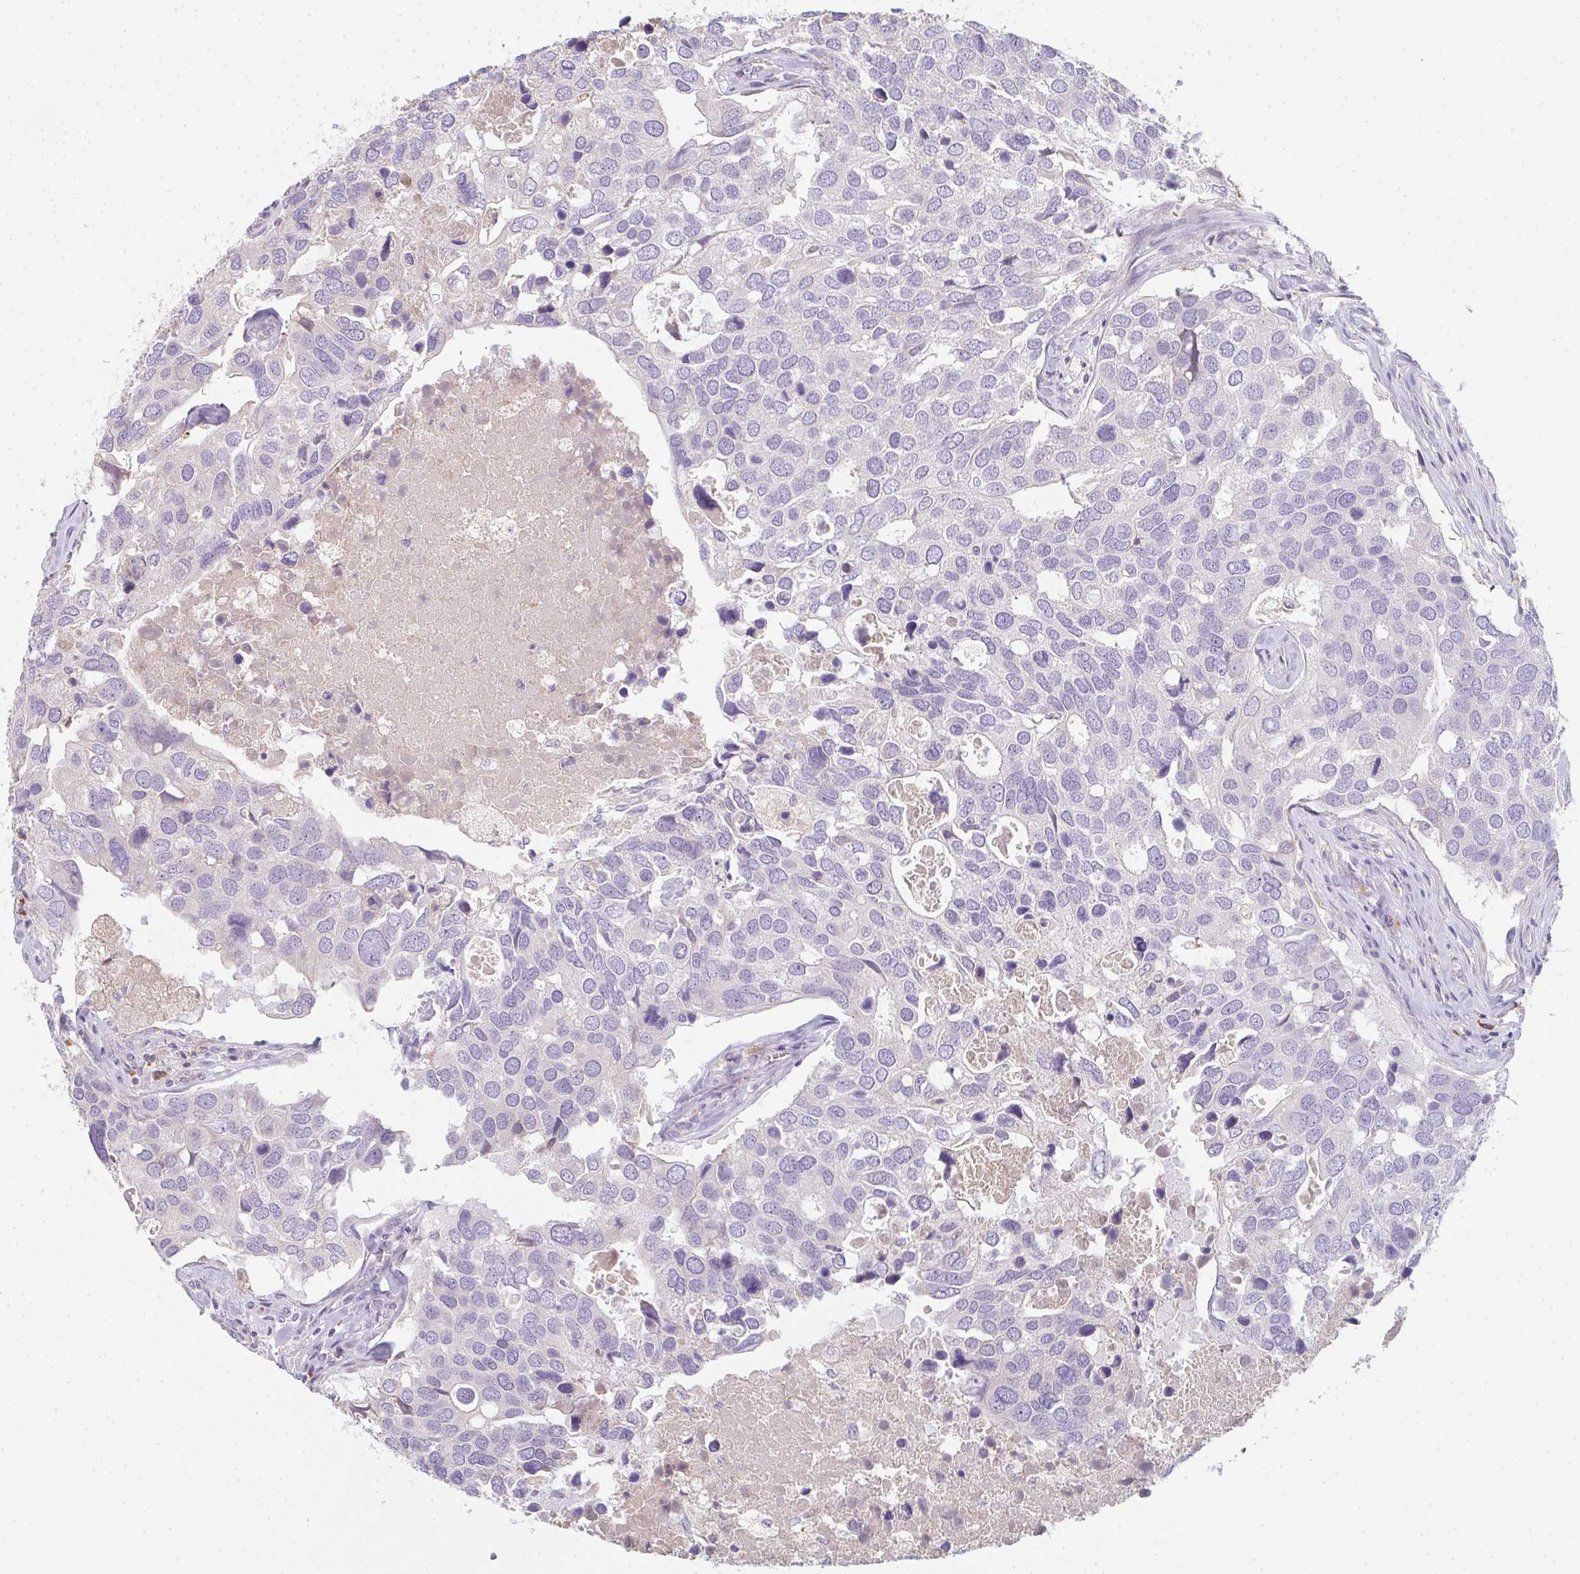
{"staining": {"intensity": "negative", "quantity": "none", "location": "none"}, "tissue": "breast cancer", "cell_type": "Tumor cells", "image_type": "cancer", "snomed": [{"axis": "morphology", "description": "Duct carcinoma"}, {"axis": "topography", "description": "Breast"}], "caption": "An image of breast cancer stained for a protein demonstrates no brown staining in tumor cells. Nuclei are stained in blue.", "gene": "ZNF215", "patient": {"sex": "female", "age": 83}}